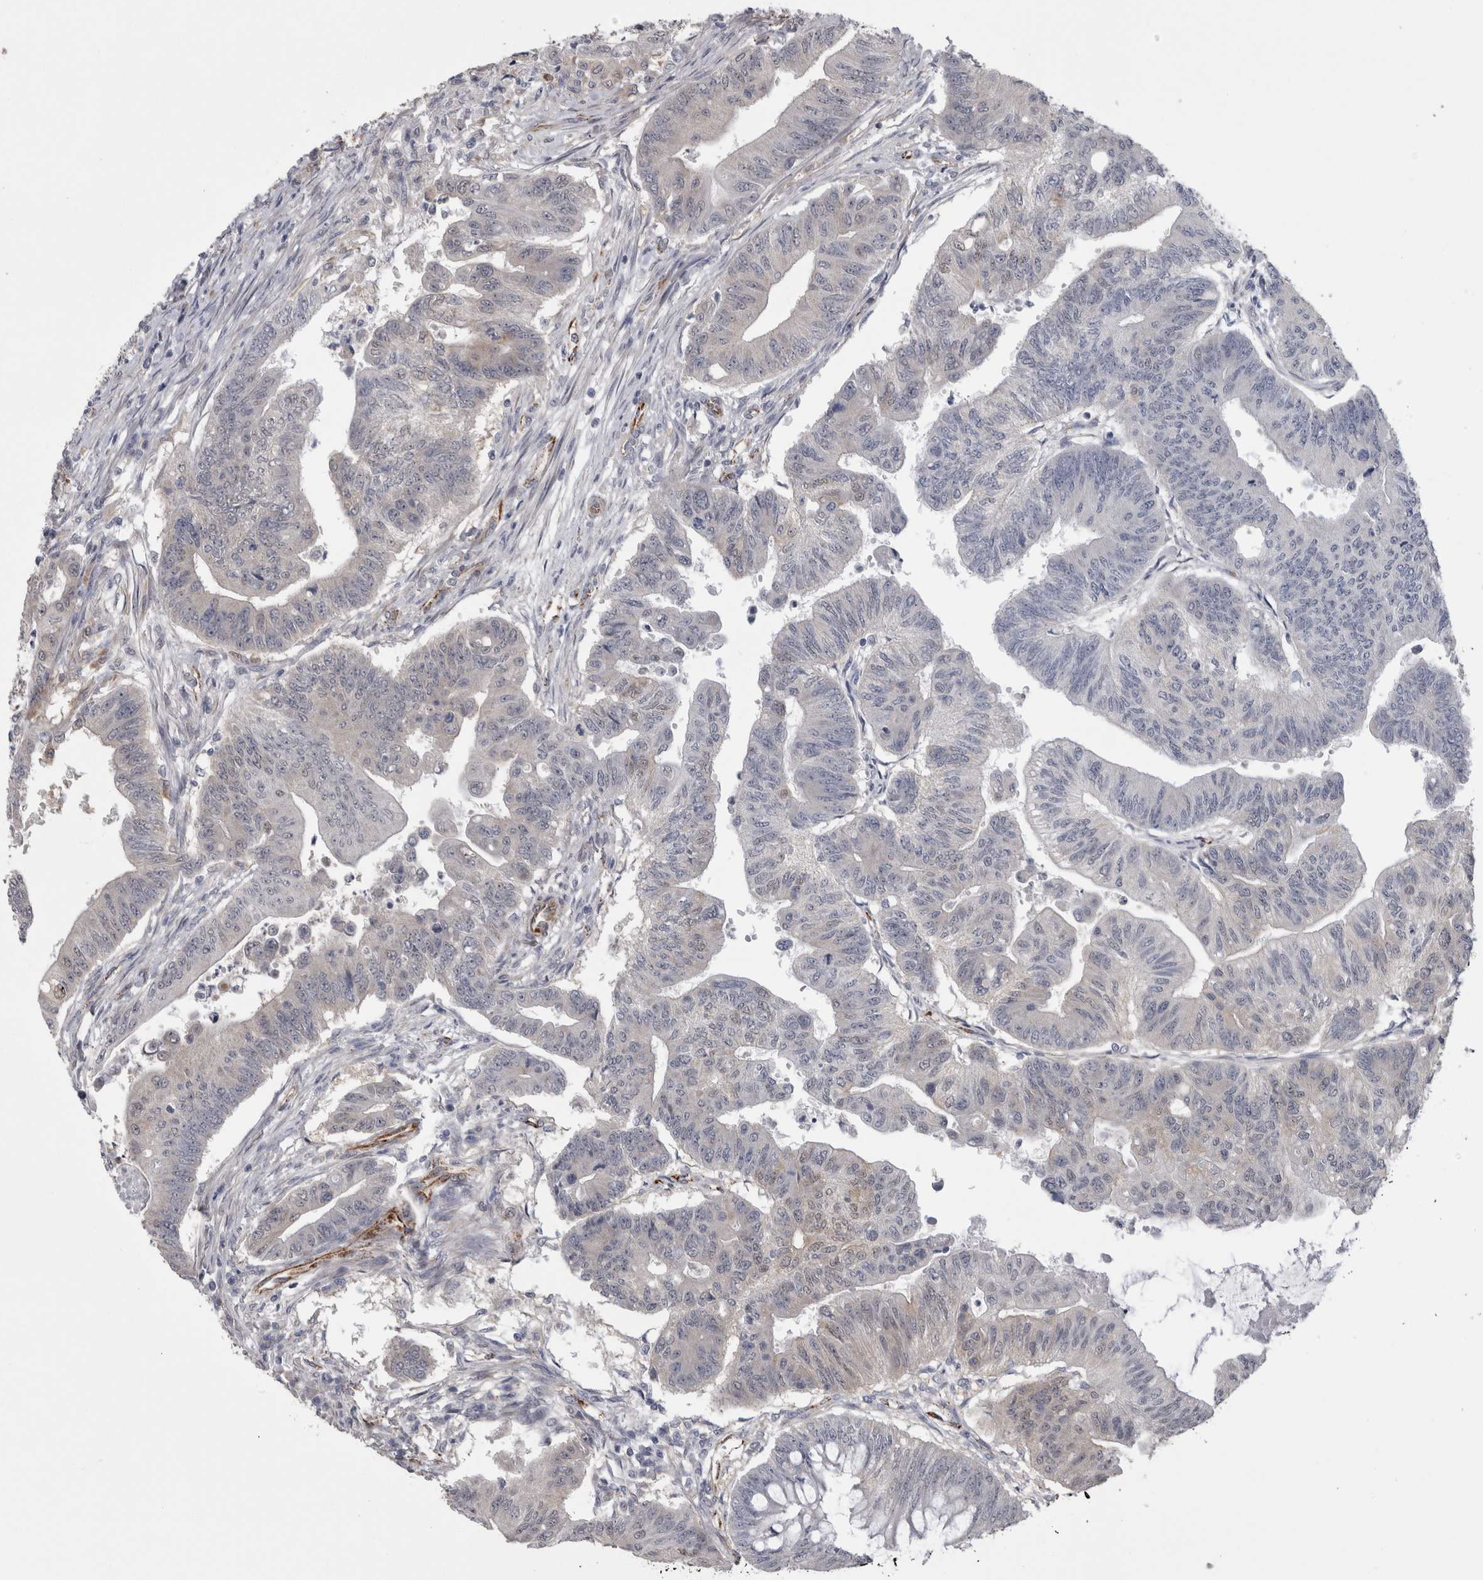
{"staining": {"intensity": "negative", "quantity": "none", "location": "none"}, "tissue": "colorectal cancer", "cell_type": "Tumor cells", "image_type": "cancer", "snomed": [{"axis": "morphology", "description": "Adenoma, NOS"}, {"axis": "morphology", "description": "Adenocarcinoma, NOS"}, {"axis": "topography", "description": "Colon"}], "caption": "DAB (3,3'-diaminobenzidine) immunohistochemical staining of human colorectal adenoma shows no significant positivity in tumor cells. (Stains: DAB immunohistochemistry (IHC) with hematoxylin counter stain, Microscopy: brightfield microscopy at high magnification).", "gene": "ACOT7", "patient": {"sex": "male", "age": 79}}